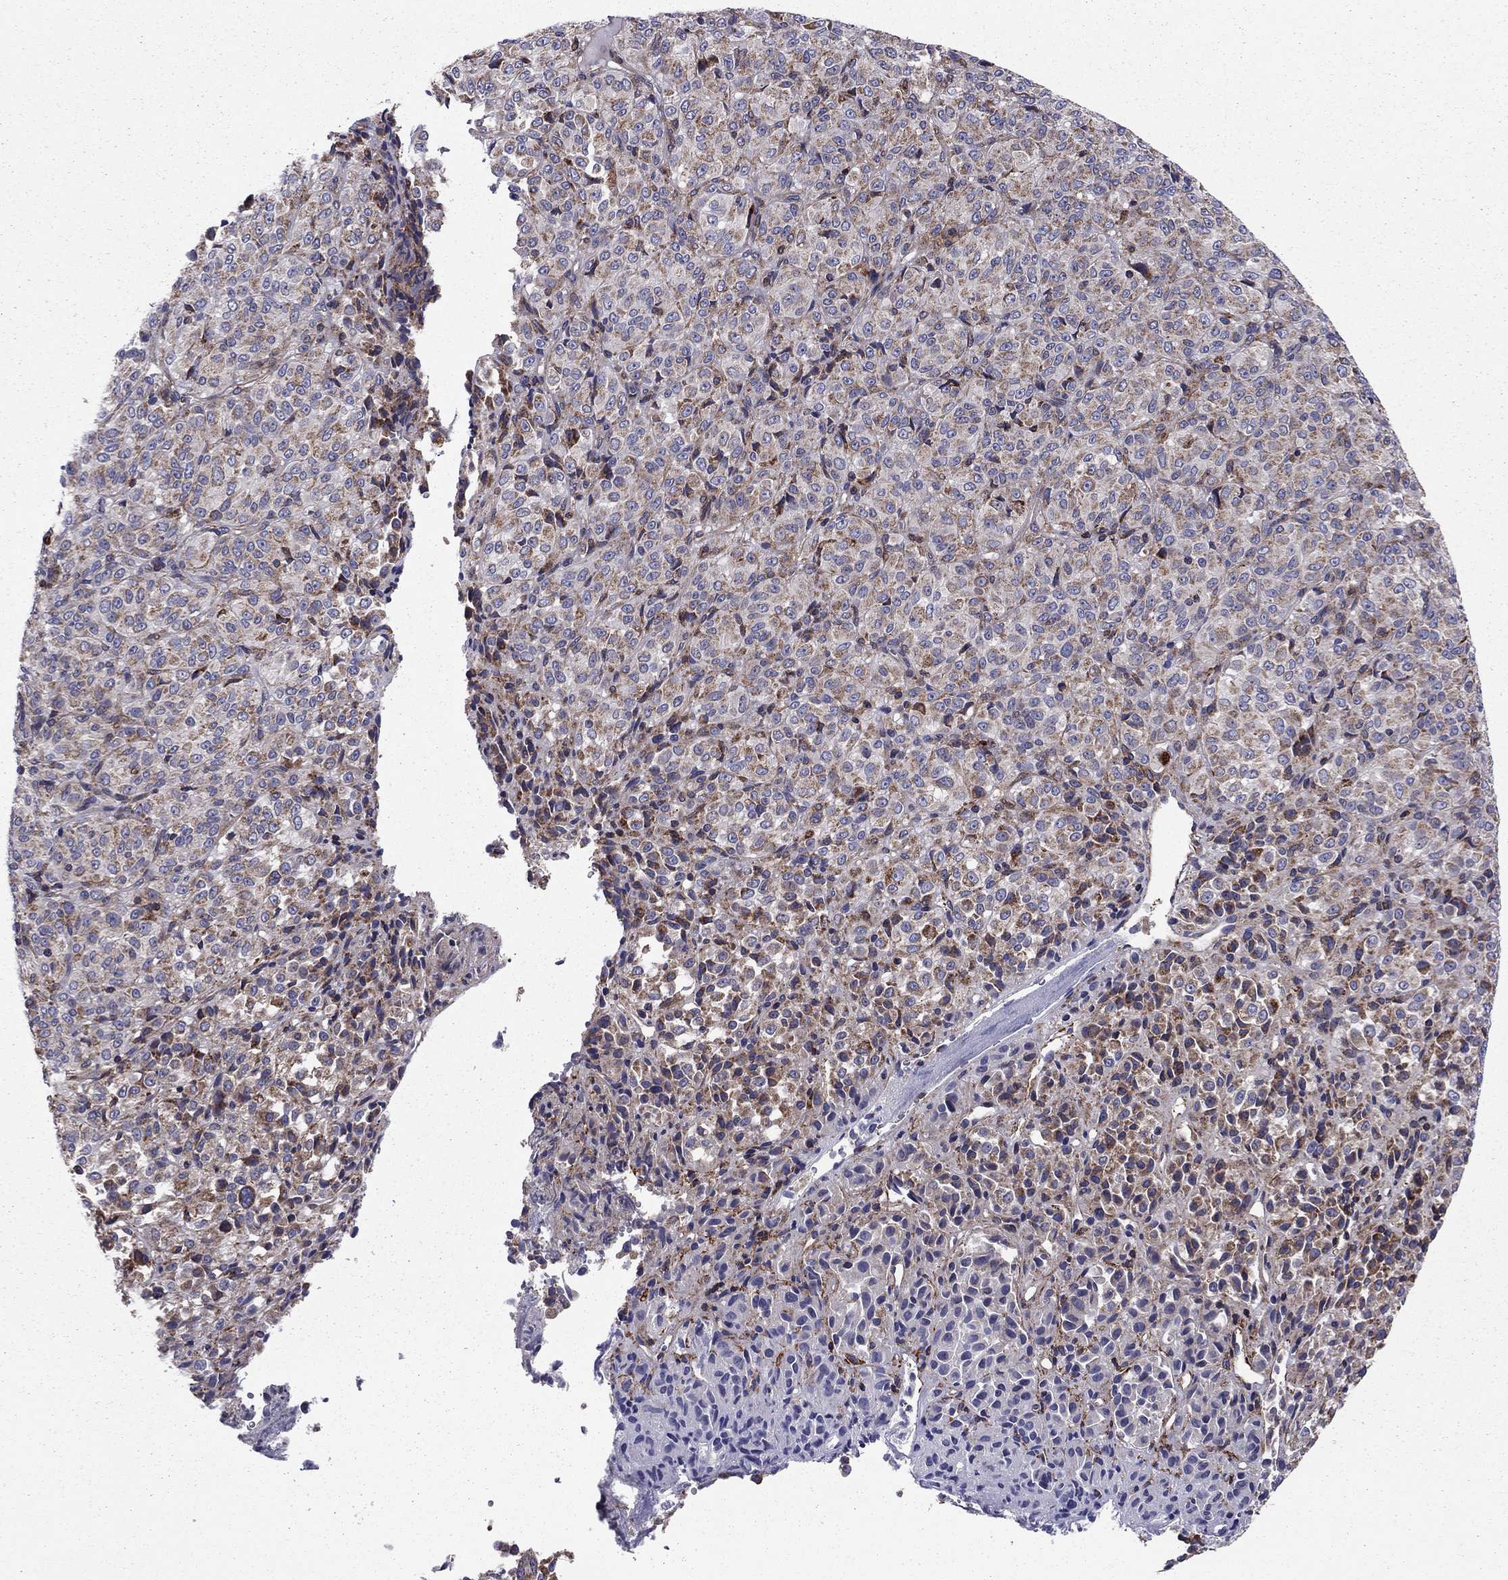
{"staining": {"intensity": "moderate", "quantity": ">75%", "location": "cytoplasmic/membranous"}, "tissue": "melanoma", "cell_type": "Tumor cells", "image_type": "cancer", "snomed": [{"axis": "morphology", "description": "Malignant melanoma, Metastatic site"}, {"axis": "topography", "description": "Brain"}], "caption": "This micrograph exhibits malignant melanoma (metastatic site) stained with immunohistochemistry to label a protein in brown. The cytoplasmic/membranous of tumor cells show moderate positivity for the protein. Nuclei are counter-stained blue.", "gene": "ALG6", "patient": {"sex": "female", "age": 56}}